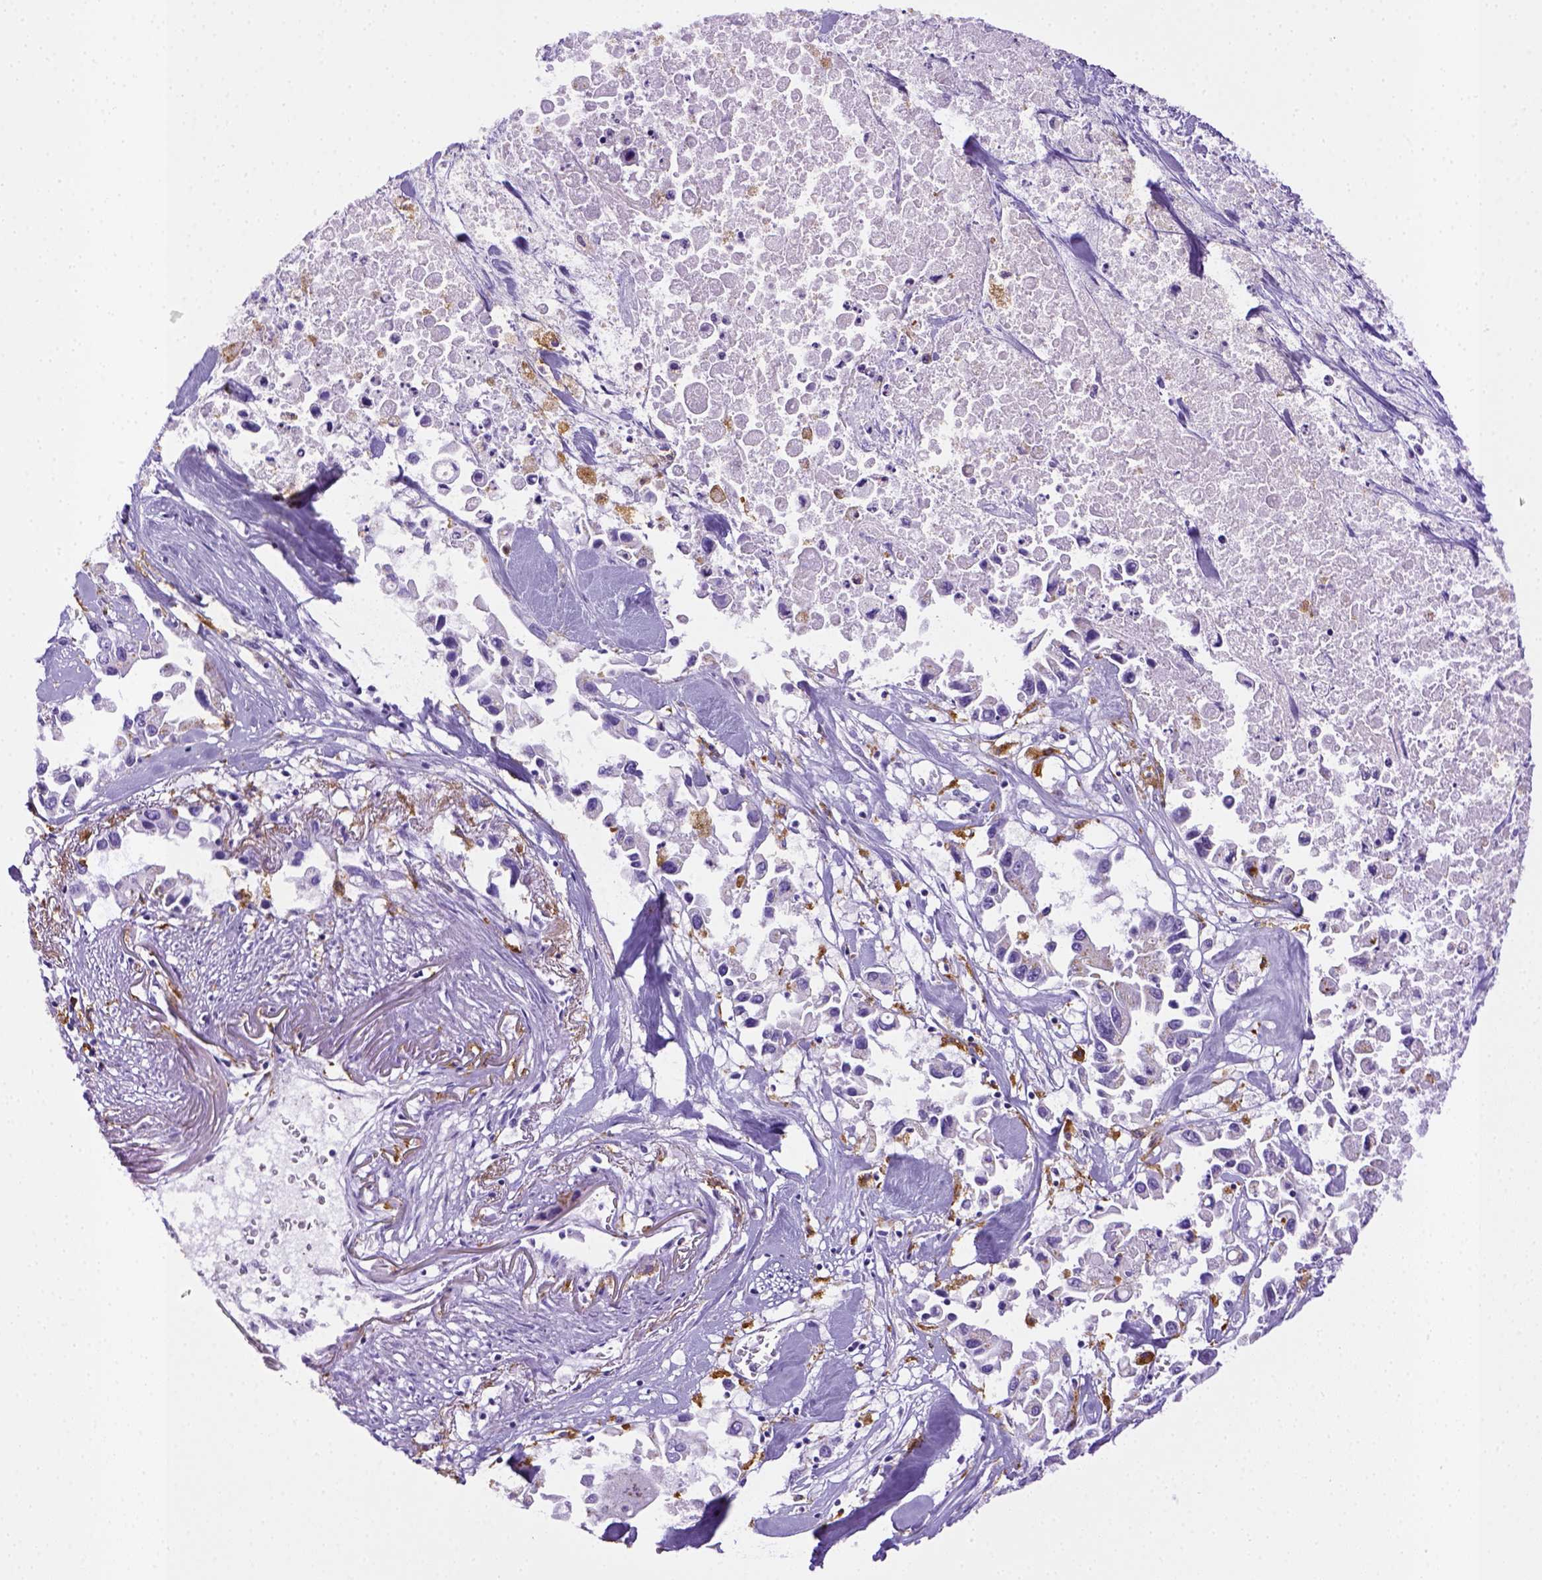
{"staining": {"intensity": "negative", "quantity": "none", "location": "none"}, "tissue": "pancreatic cancer", "cell_type": "Tumor cells", "image_type": "cancer", "snomed": [{"axis": "morphology", "description": "Adenocarcinoma, NOS"}, {"axis": "topography", "description": "Pancreas"}], "caption": "IHC of adenocarcinoma (pancreatic) shows no positivity in tumor cells.", "gene": "CD68", "patient": {"sex": "female", "age": 83}}